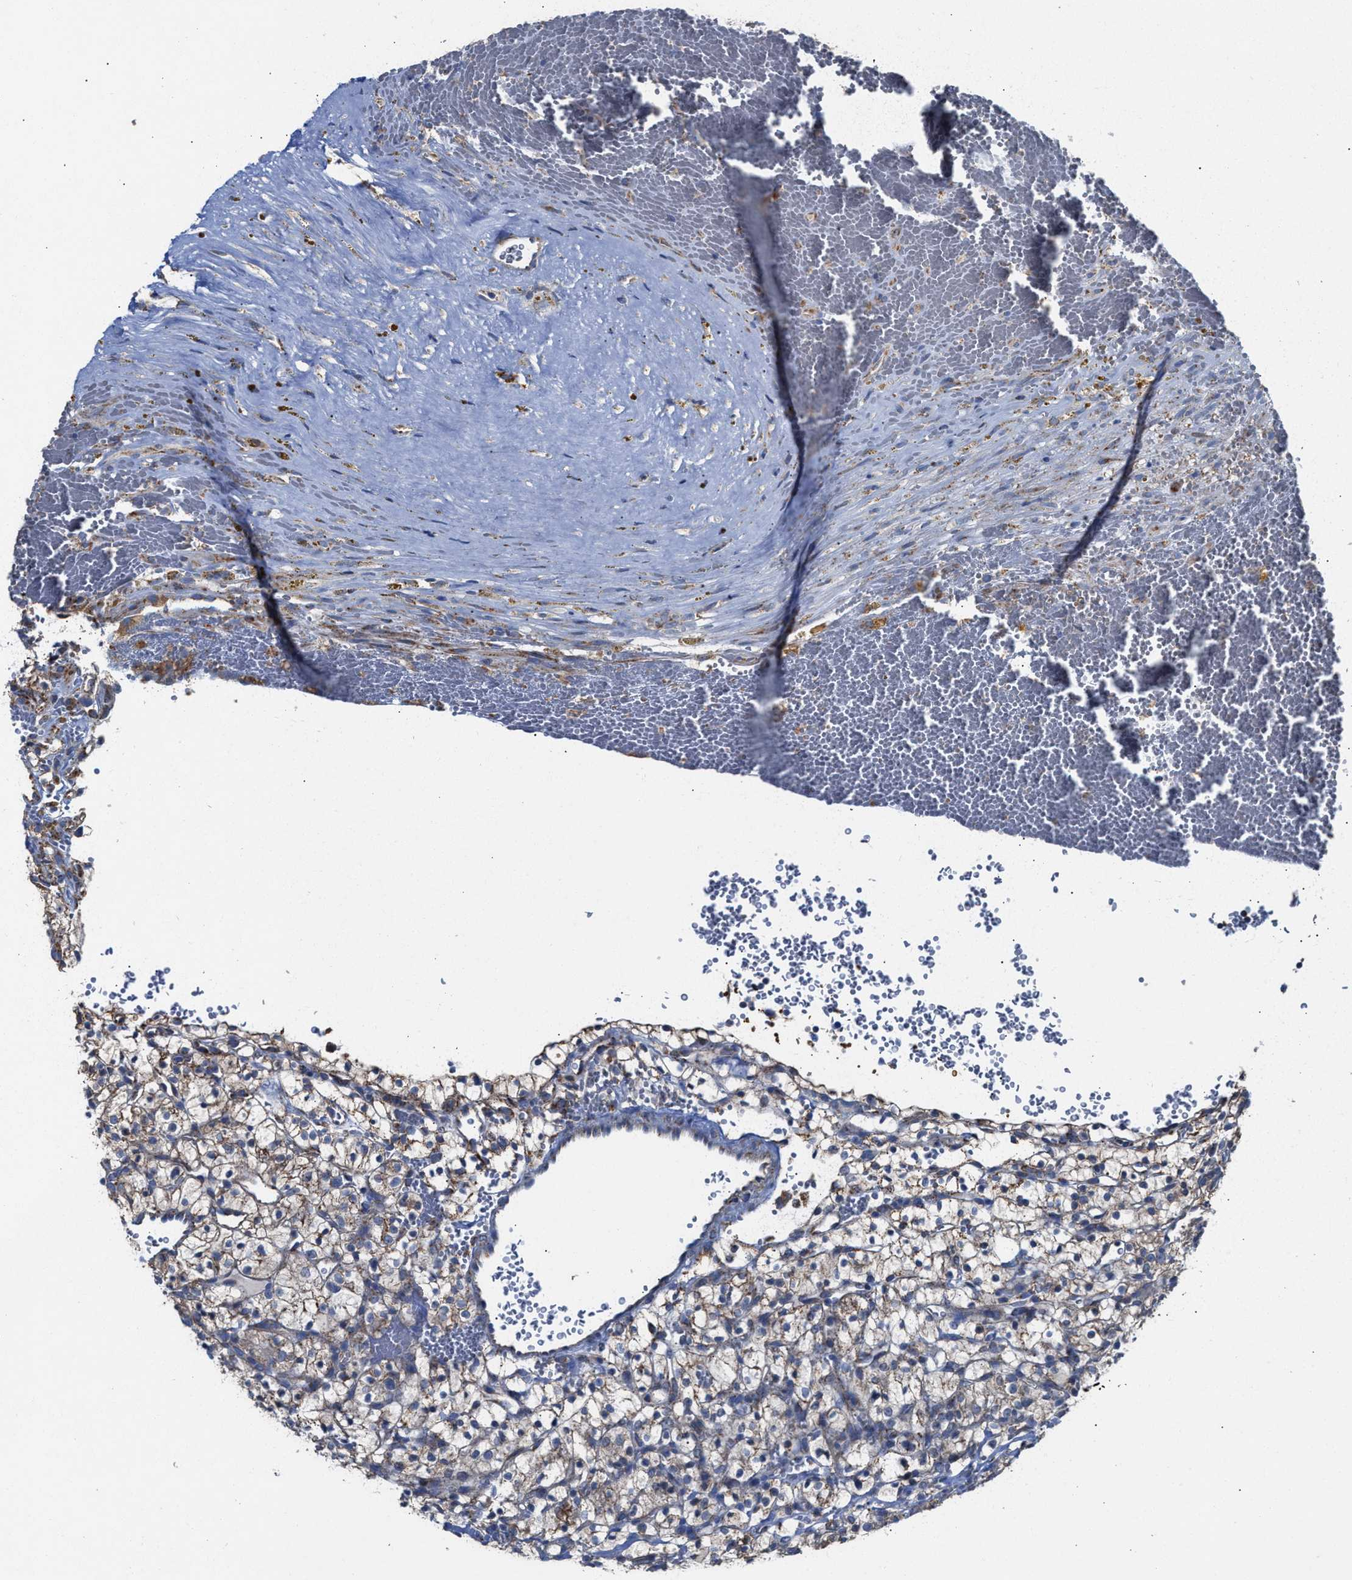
{"staining": {"intensity": "weak", "quantity": ">75%", "location": "cytoplasmic/membranous"}, "tissue": "renal cancer", "cell_type": "Tumor cells", "image_type": "cancer", "snomed": [{"axis": "morphology", "description": "Adenocarcinoma, NOS"}, {"axis": "topography", "description": "Kidney"}], "caption": "A low amount of weak cytoplasmic/membranous staining is present in approximately >75% of tumor cells in renal cancer (adenocarcinoma) tissue.", "gene": "MECR", "patient": {"sex": "female", "age": 57}}